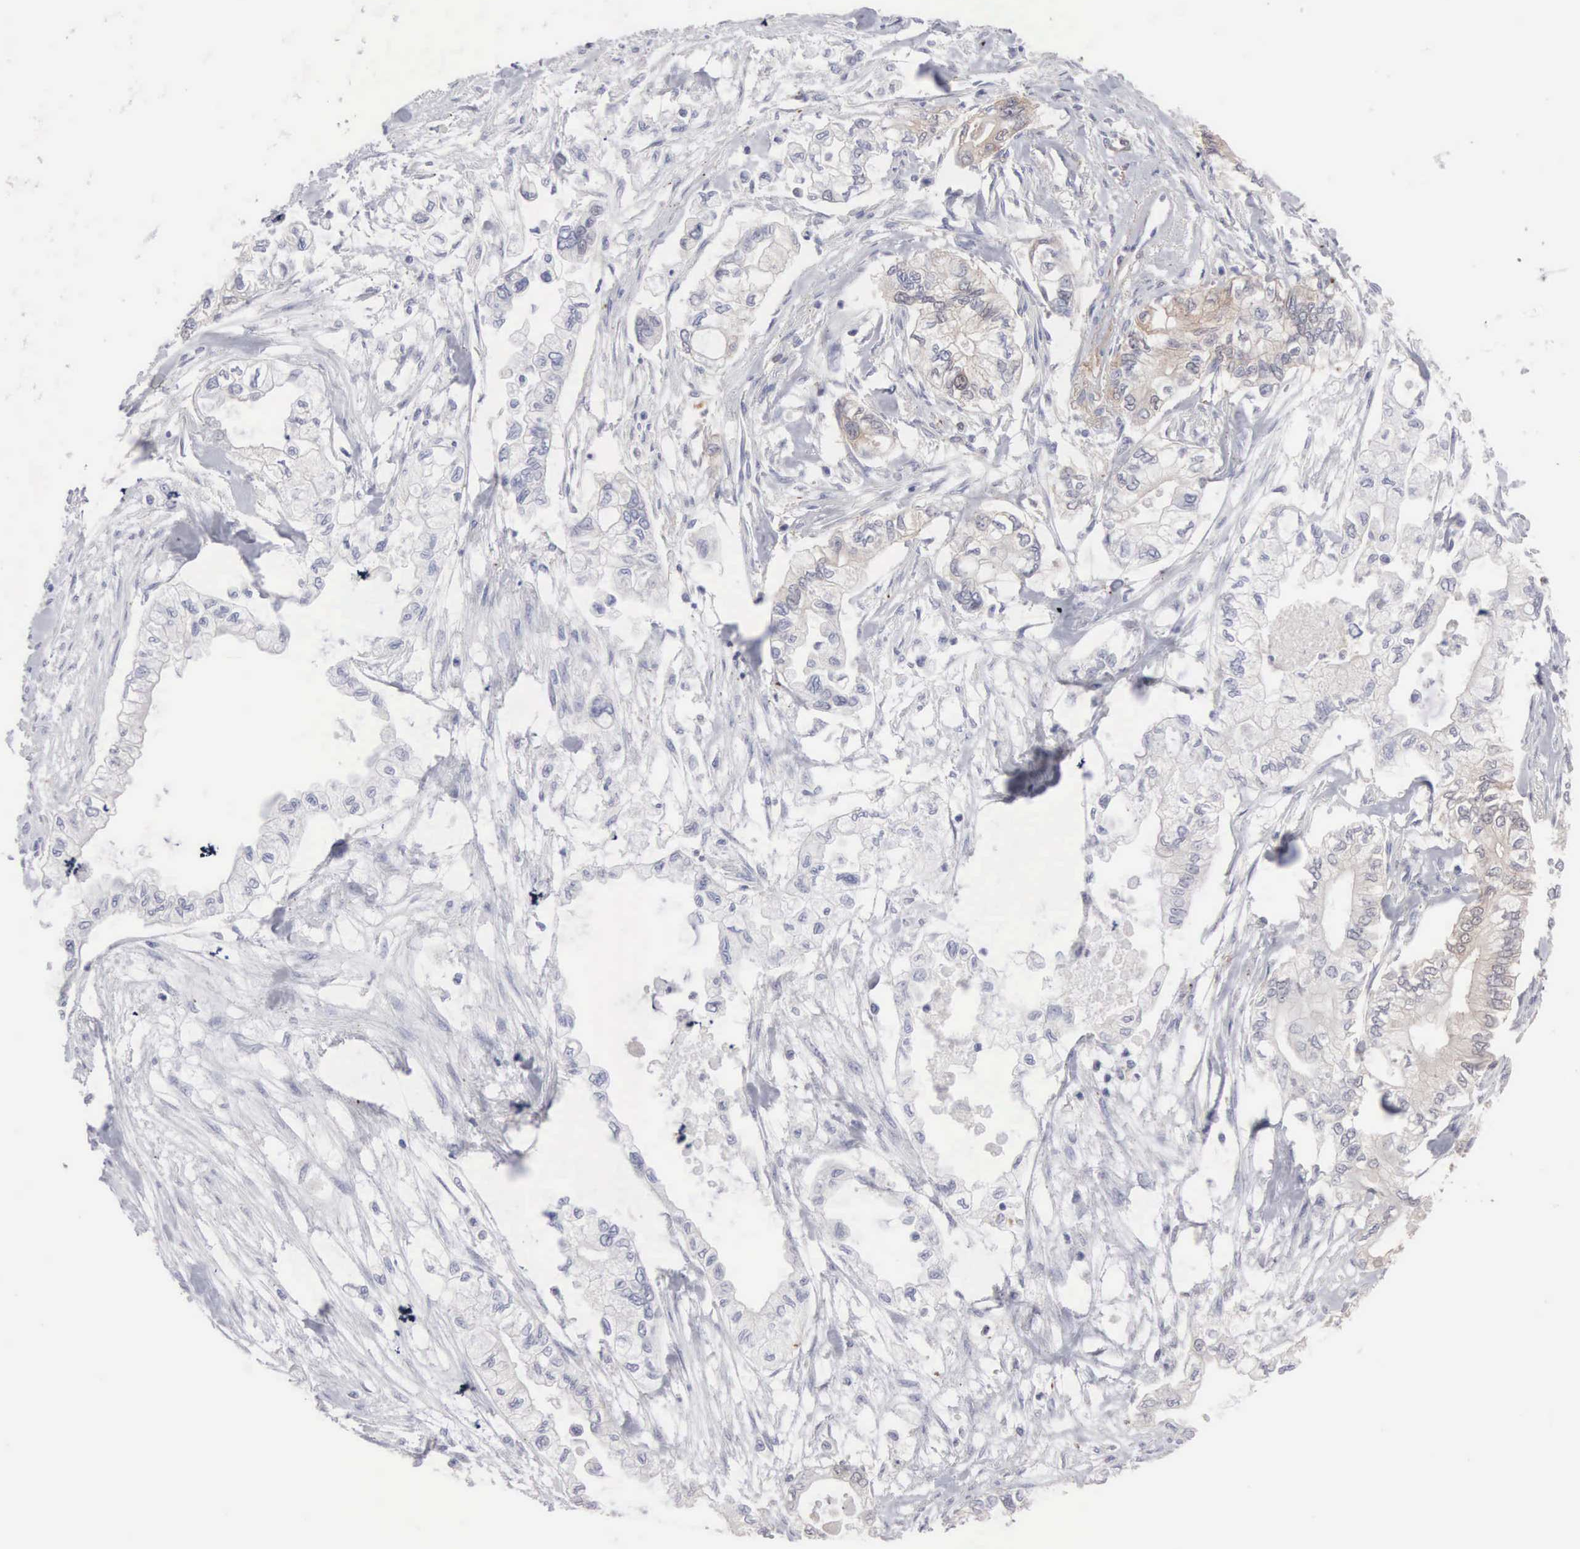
{"staining": {"intensity": "moderate", "quantity": "25%-75%", "location": "cytoplasmic/membranous"}, "tissue": "pancreatic cancer", "cell_type": "Tumor cells", "image_type": "cancer", "snomed": [{"axis": "morphology", "description": "Adenocarcinoma, NOS"}, {"axis": "topography", "description": "Pancreas"}], "caption": "This histopathology image demonstrates adenocarcinoma (pancreatic) stained with immunohistochemistry (IHC) to label a protein in brown. The cytoplasmic/membranous of tumor cells show moderate positivity for the protein. Nuclei are counter-stained blue.", "gene": "MTHFD1", "patient": {"sex": "male", "age": 79}}